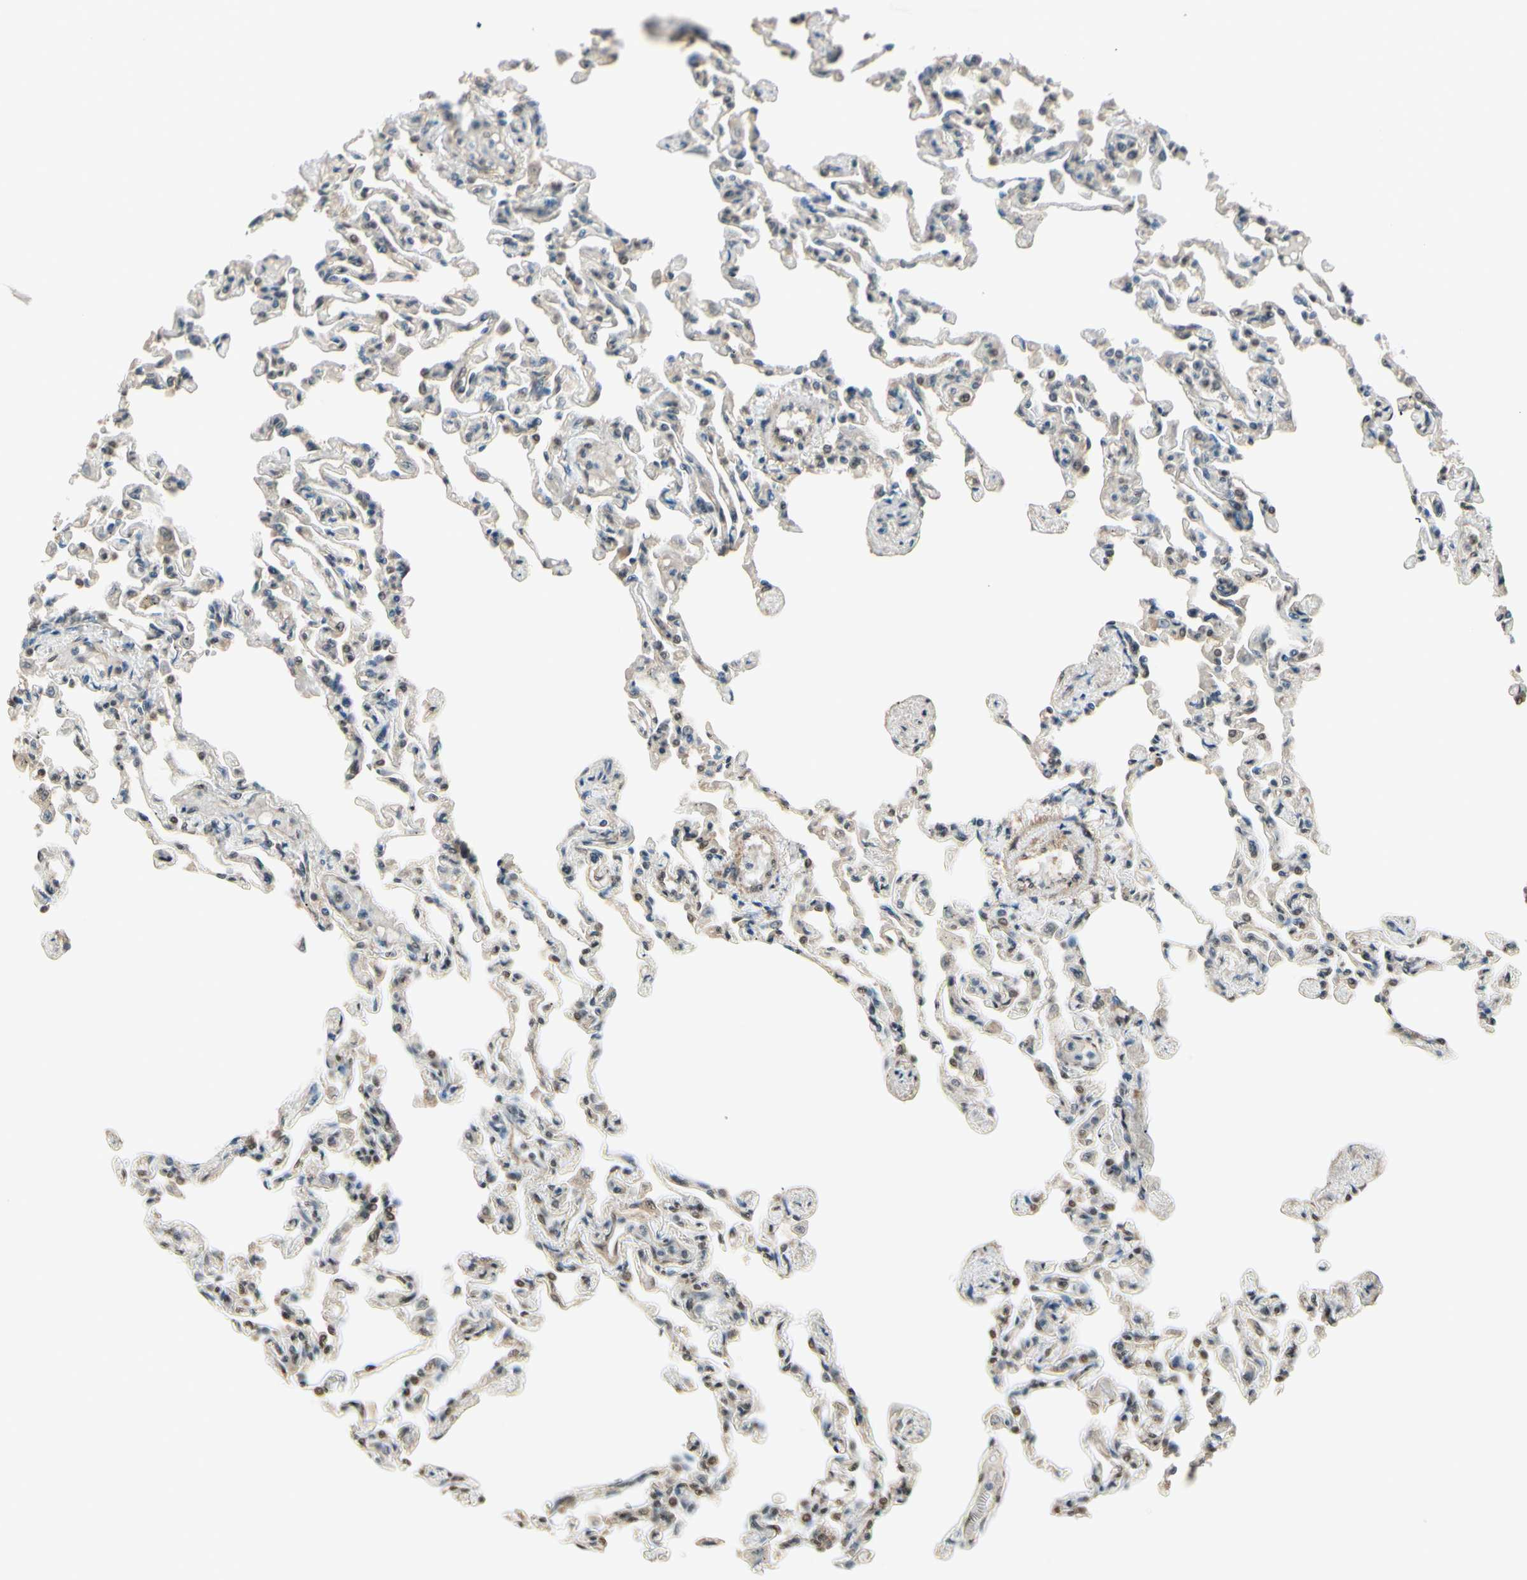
{"staining": {"intensity": "moderate", "quantity": "25%-75%", "location": "cytoplasmic/membranous,nuclear"}, "tissue": "lung", "cell_type": "Alveolar cells", "image_type": "normal", "snomed": [{"axis": "morphology", "description": "Normal tissue, NOS"}, {"axis": "topography", "description": "Lung"}], "caption": "Immunohistochemistry staining of unremarkable lung, which exhibits medium levels of moderate cytoplasmic/membranous,nuclear expression in approximately 25%-75% of alveolar cells indicating moderate cytoplasmic/membranous,nuclear protein expression. The staining was performed using DAB (brown) for protein detection and nuclei were counterstained in hematoxylin (blue).", "gene": "MCPH1", "patient": {"sex": "male", "age": 21}}